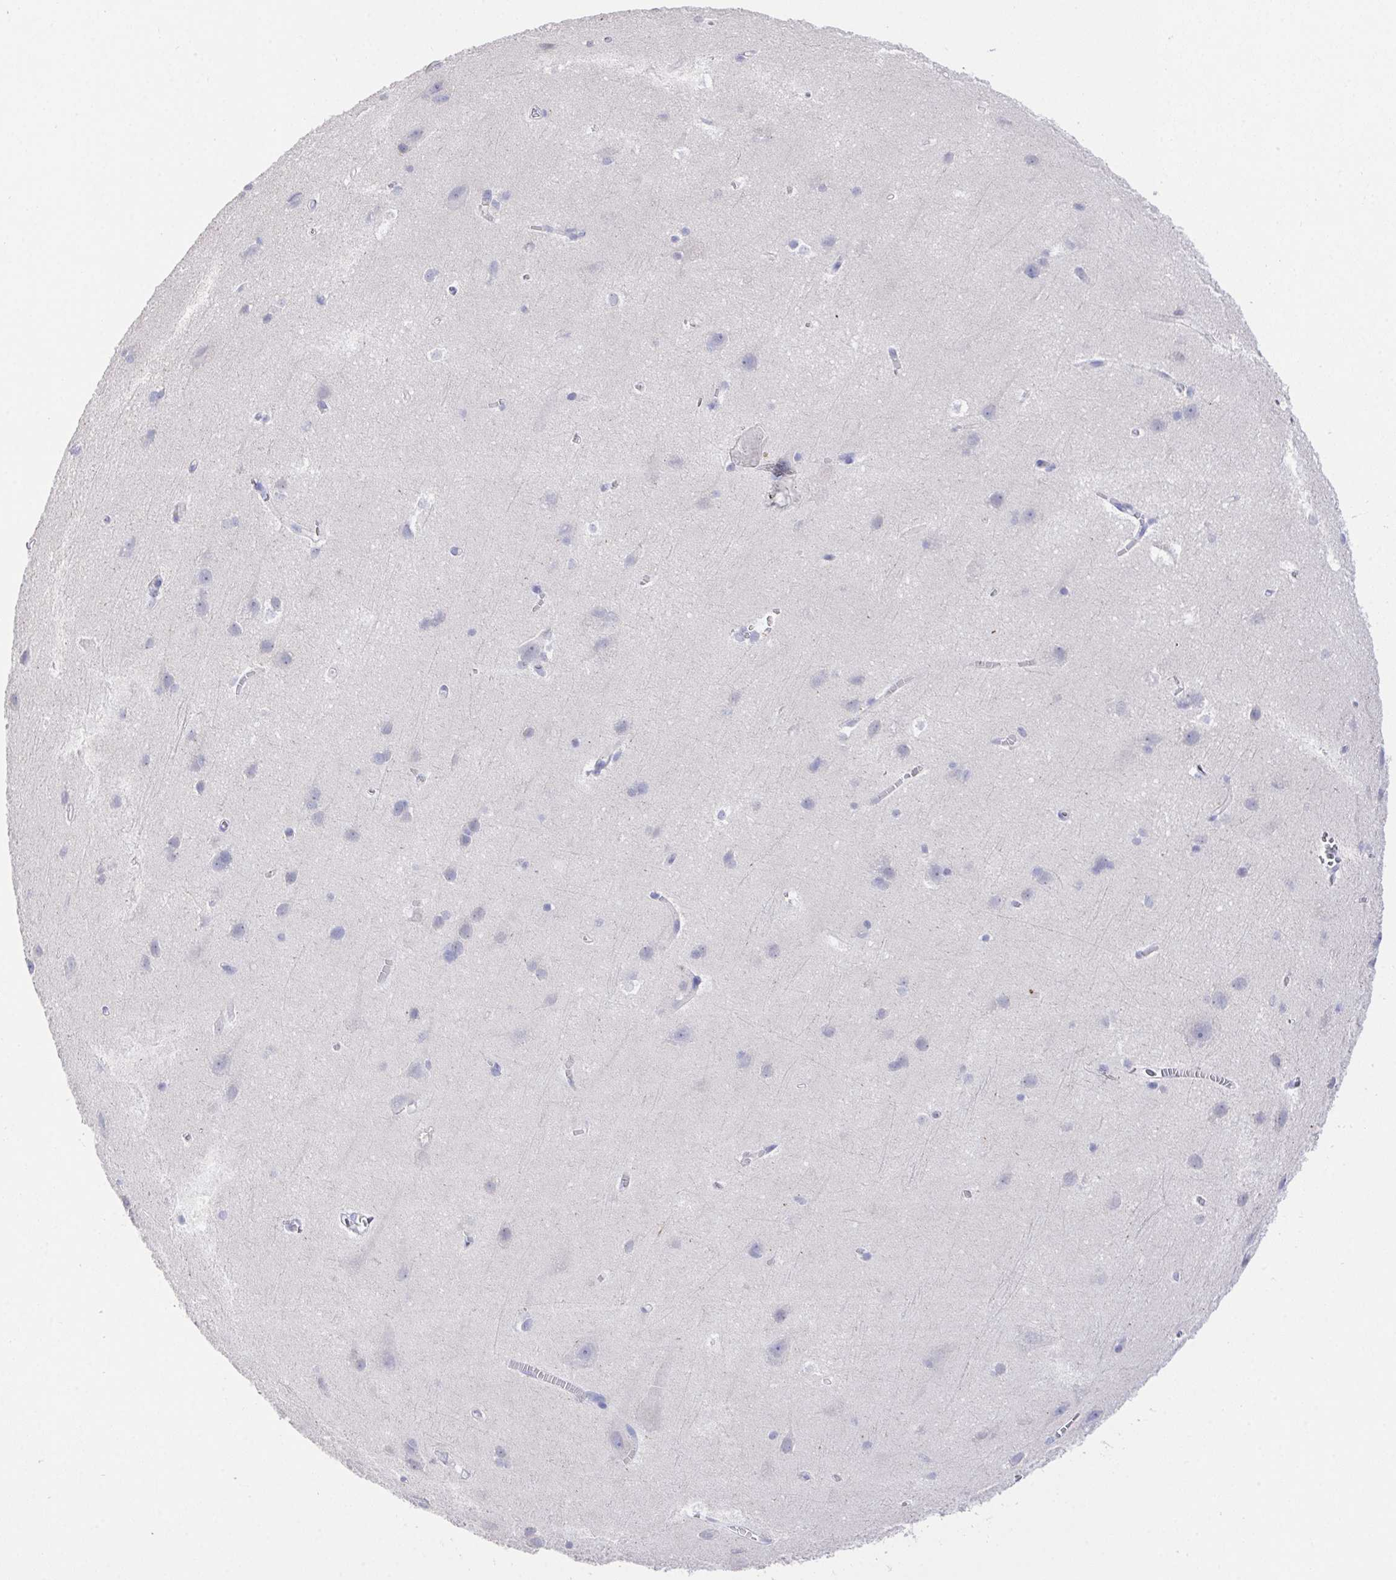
{"staining": {"intensity": "negative", "quantity": "none", "location": "none"}, "tissue": "cerebral cortex", "cell_type": "Endothelial cells", "image_type": "normal", "snomed": [{"axis": "morphology", "description": "Normal tissue, NOS"}, {"axis": "topography", "description": "Cerebral cortex"}], "caption": "The micrograph demonstrates no significant staining in endothelial cells of cerebral cortex.", "gene": "PRG3", "patient": {"sex": "male", "age": 37}}